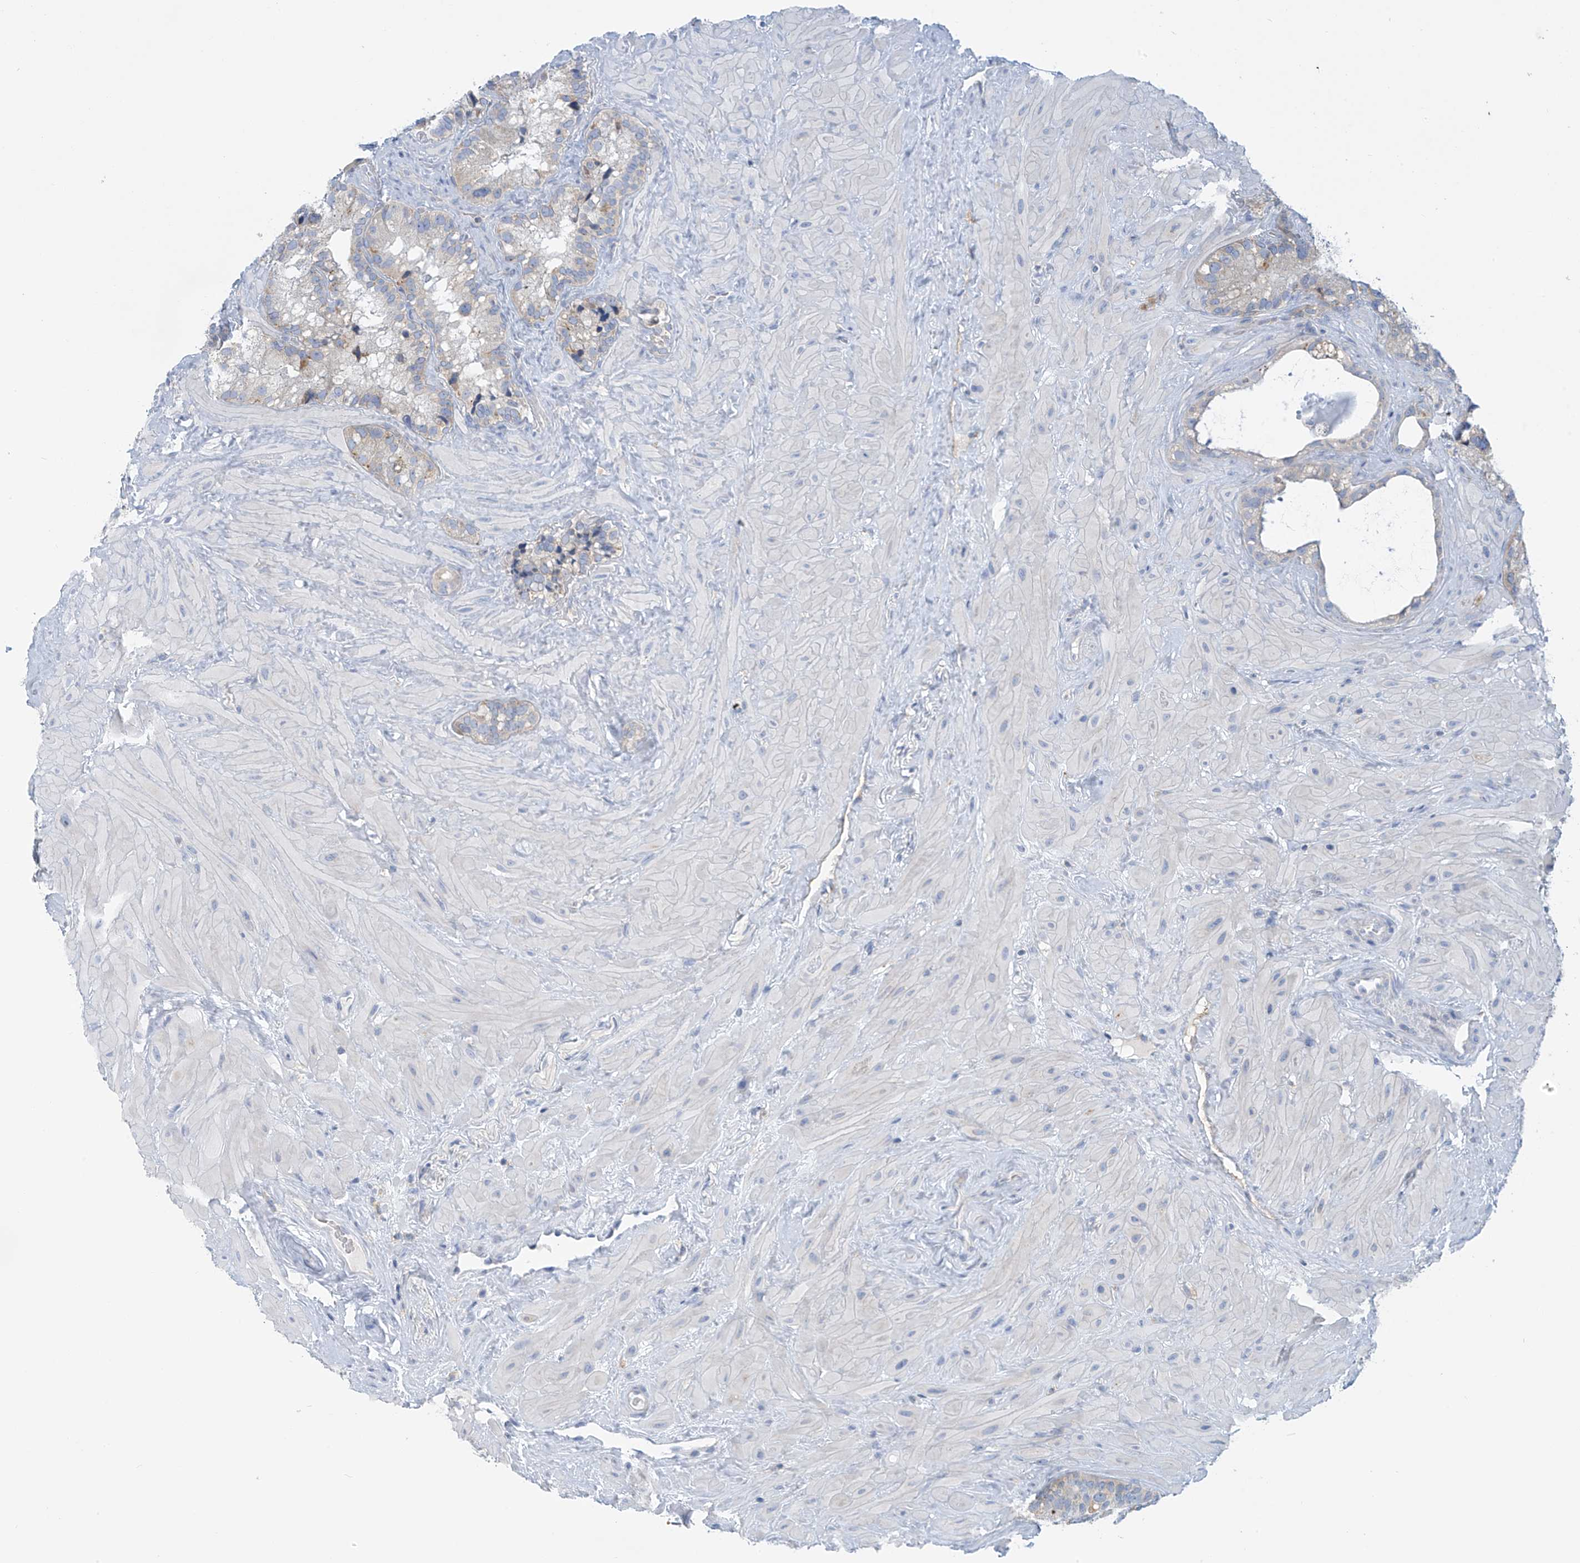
{"staining": {"intensity": "negative", "quantity": "none", "location": "none"}, "tissue": "seminal vesicle", "cell_type": "Glandular cells", "image_type": "normal", "snomed": [{"axis": "morphology", "description": "Normal tissue, NOS"}, {"axis": "topography", "description": "Prostate"}, {"axis": "topography", "description": "Seminal veicle"}], "caption": "Image shows no protein staining in glandular cells of normal seminal vesicle. The staining is performed using DAB (3,3'-diaminobenzidine) brown chromogen with nuclei counter-stained in using hematoxylin.", "gene": "SLC6A12", "patient": {"sex": "male", "age": 68}}